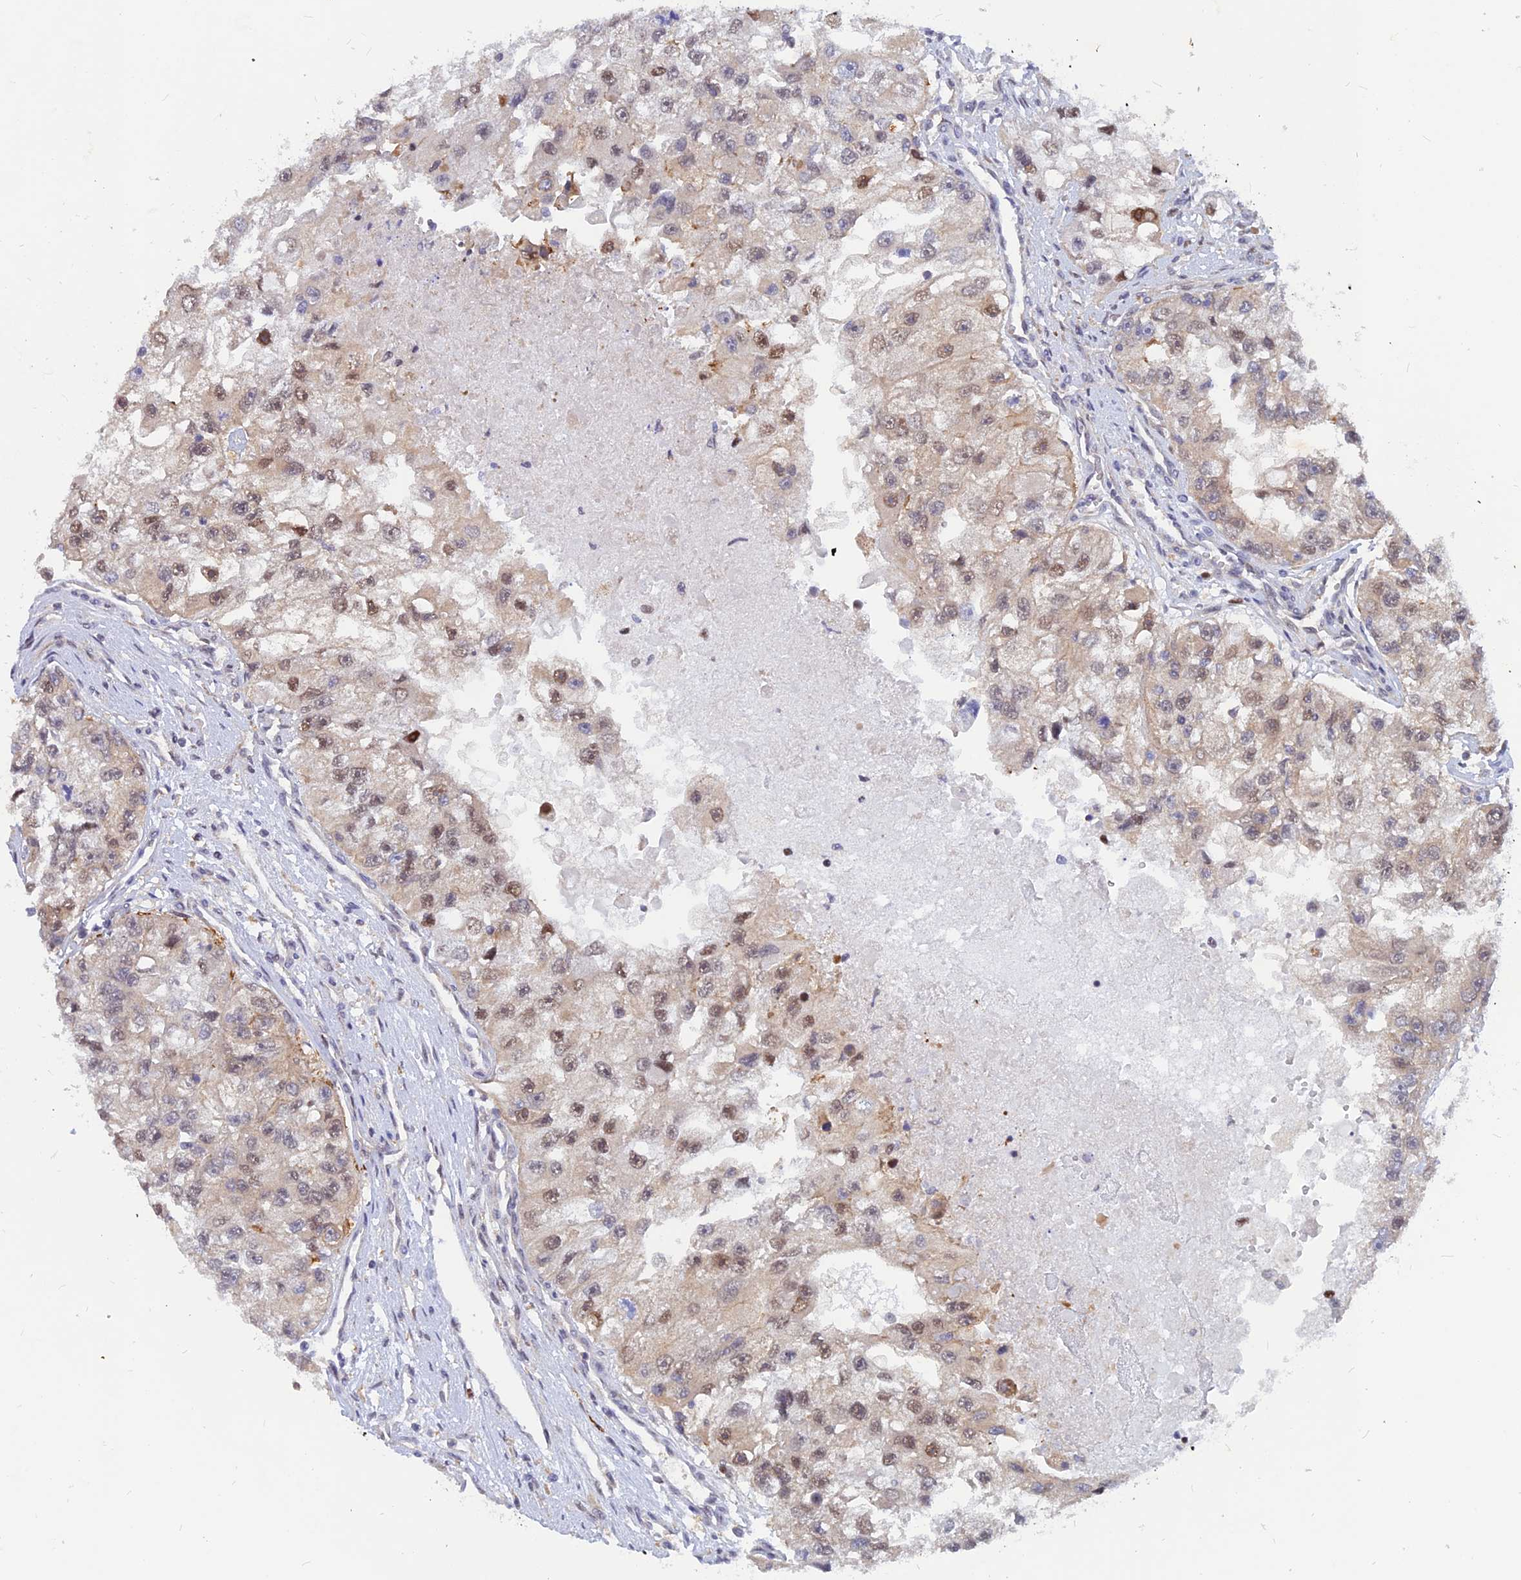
{"staining": {"intensity": "moderate", "quantity": "25%-75%", "location": "nuclear"}, "tissue": "renal cancer", "cell_type": "Tumor cells", "image_type": "cancer", "snomed": [{"axis": "morphology", "description": "Adenocarcinoma, NOS"}, {"axis": "topography", "description": "Kidney"}], "caption": "This is an image of immunohistochemistry (IHC) staining of renal adenocarcinoma, which shows moderate positivity in the nuclear of tumor cells.", "gene": "DNAJC16", "patient": {"sex": "male", "age": 63}}